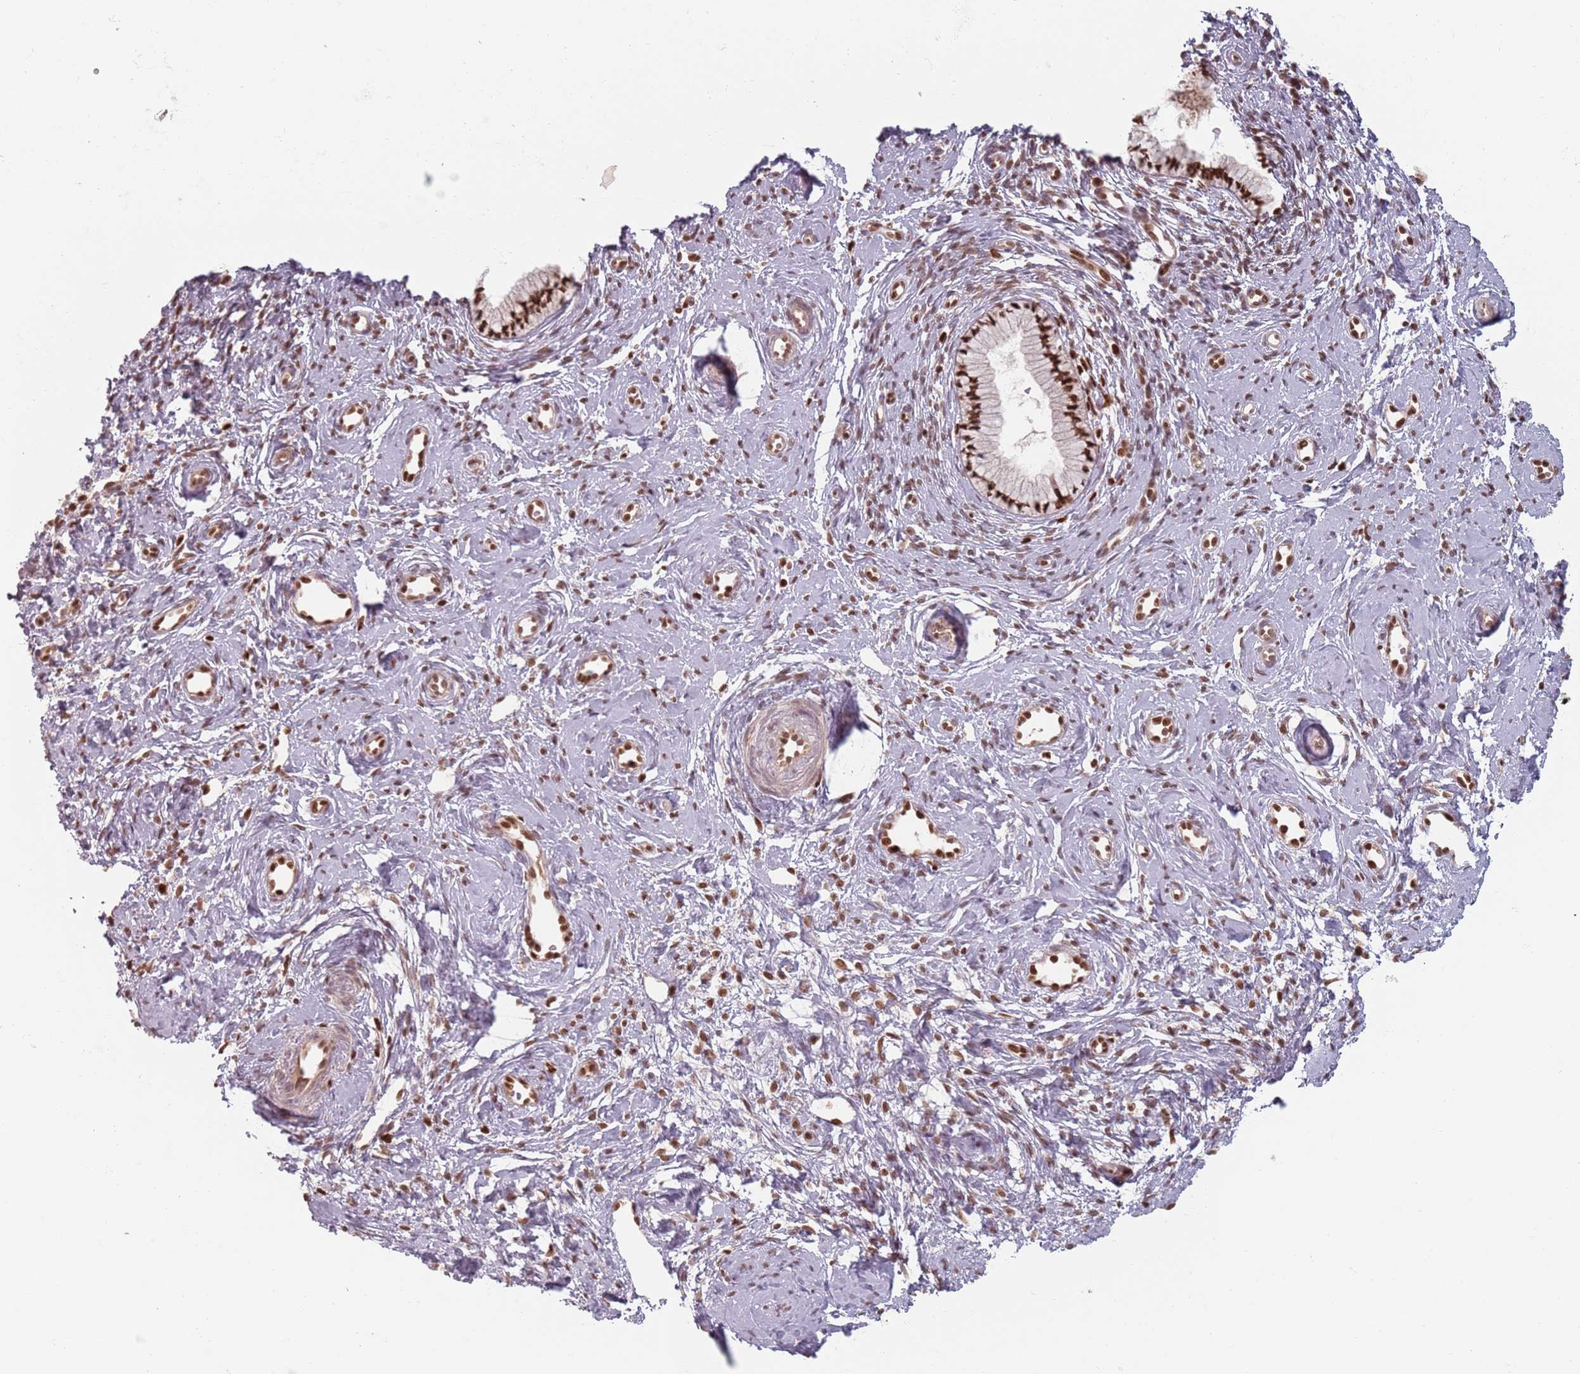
{"staining": {"intensity": "strong", "quantity": ">75%", "location": "nuclear"}, "tissue": "cervix", "cell_type": "Glandular cells", "image_type": "normal", "snomed": [{"axis": "morphology", "description": "Normal tissue, NOS"}, {"axis": "topography", "description": "Cervix"}], "caption": "Brown immunohistochemical staining in unremarkable cervix demonstrates strong nuclear expression in about >75% of glandular cells. (Stains: DAB (3,3'-diaminobenzidine) in brown, nuclei in blue, Microscopy: brightfield microscopy at high magnification).", "gene": "NUP50", "patient": {"sex": "female", "age": 57}}